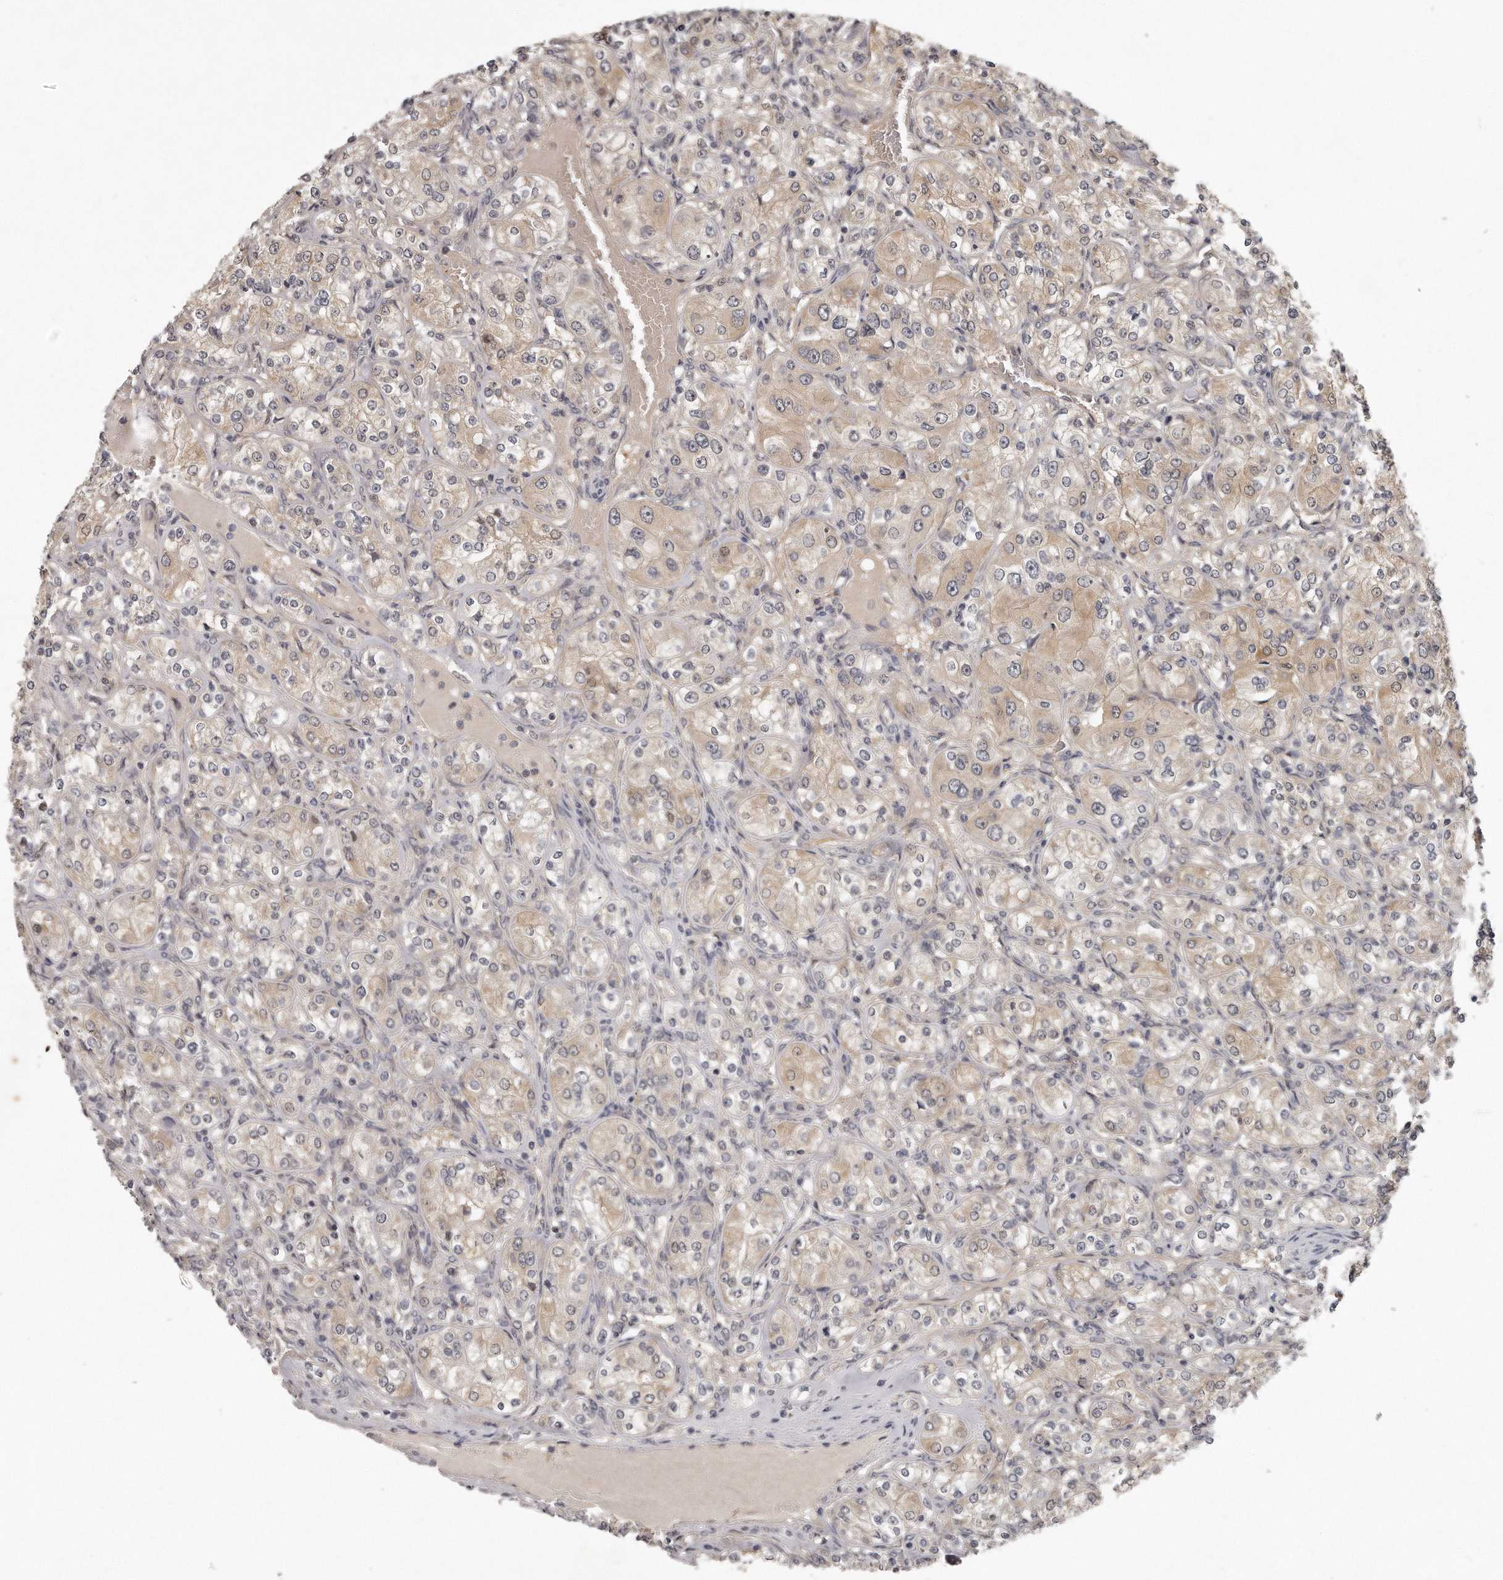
{"staining": {"intensity": "weak", "quantity": "25%-75%", "location": "cytoplasmic/membranous"}, "tissue": "renal cancer", "cell_type": "Tumor cells", "image_type": "cancer", "snomed": [{"axis": "morphology", "description": "Adenocarcinoma, NOS"}, {"axis": "topography", "description": "Kidney"}], "caption": "IHC photomicrograph of human renal cancer (adenocarcinoma) stained for a protein (brown), which exhibits low levels of weak cytoplasmic/membranous positivity in approximately 25%-75% of tumor cells.", "gene": "GGCT", "patient": {"sex": "male", "age": 77}}